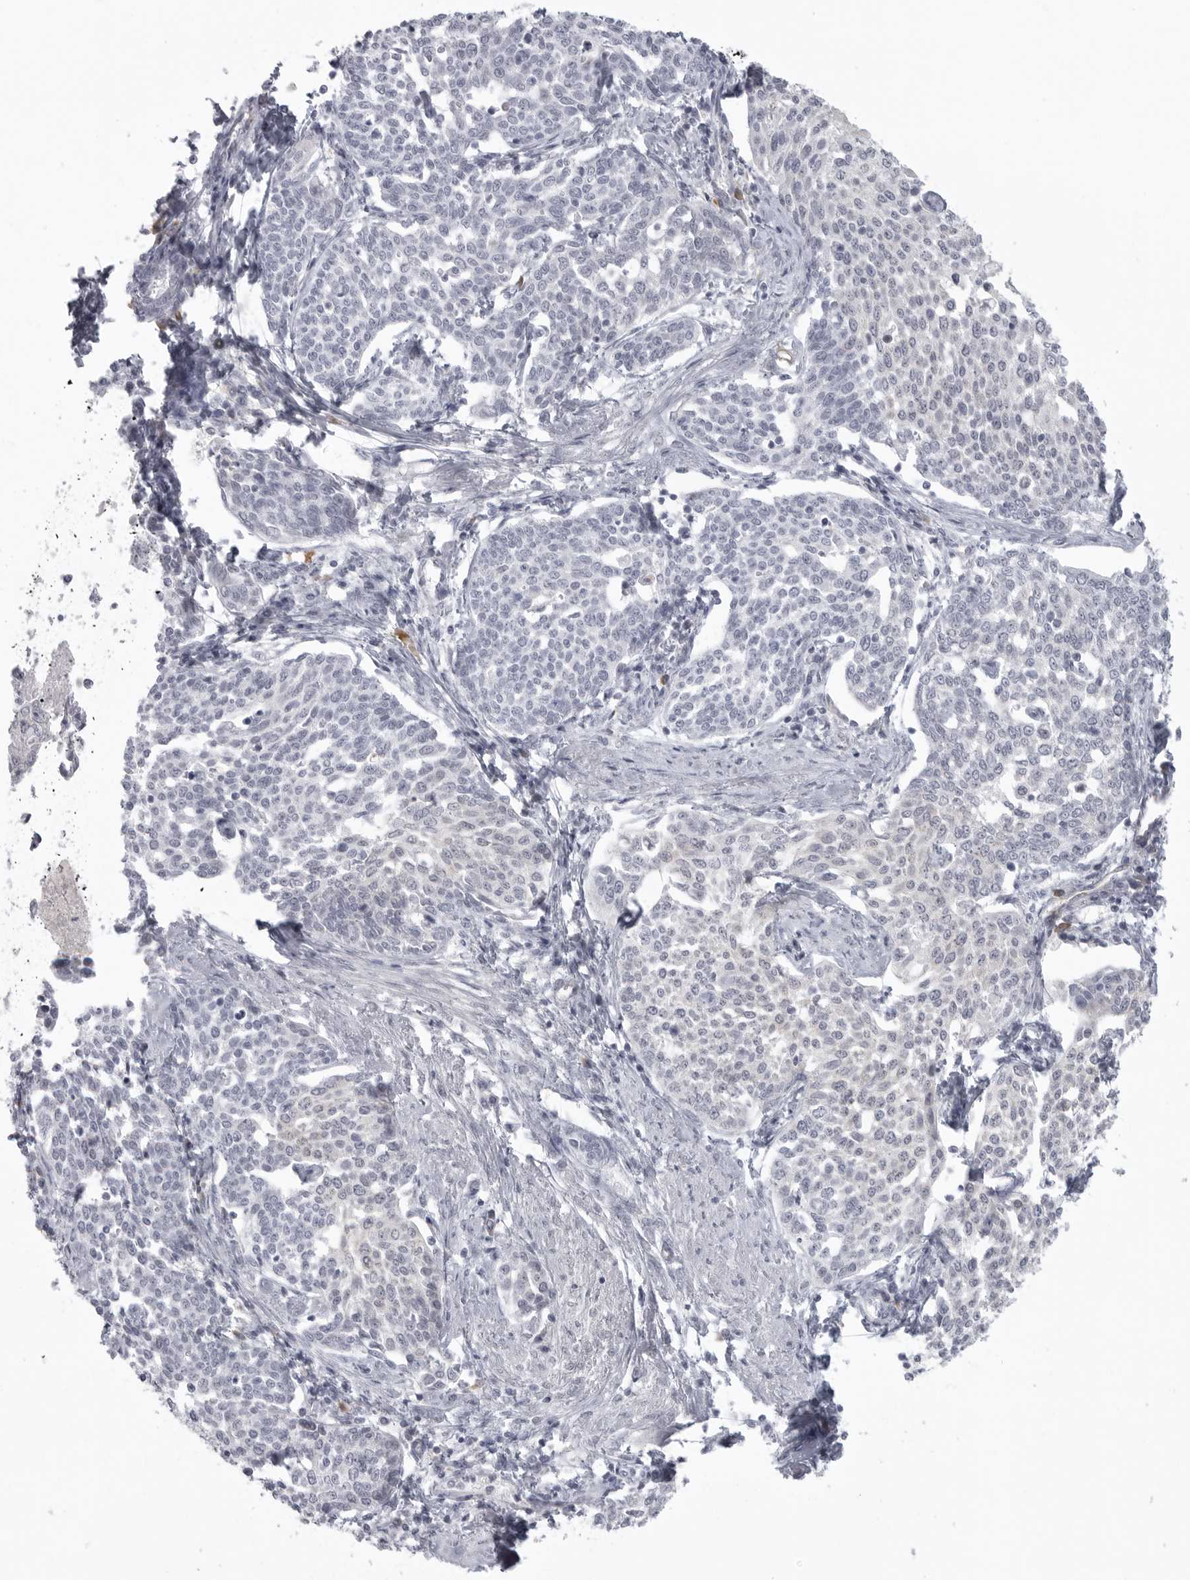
{"staining": {"intensity": "negative", "quantity": "none", "location": "none"}, "tissue": "cervical cancer", "cell_type": "Tumor cells", "image_type": "cancer", "snomed": [{"axis": "morphology", "description": "Squamous cell carcinoma, NOS"}, {"axis": "topography", "description": "Cervix"}], "caption": "Cervical squamous cell carcinoma was stained to show a protein in brown. There is no significant expression in tumor cells.", "gene": "TCTN3", "patient": {"sex": "female", "age": 34}}